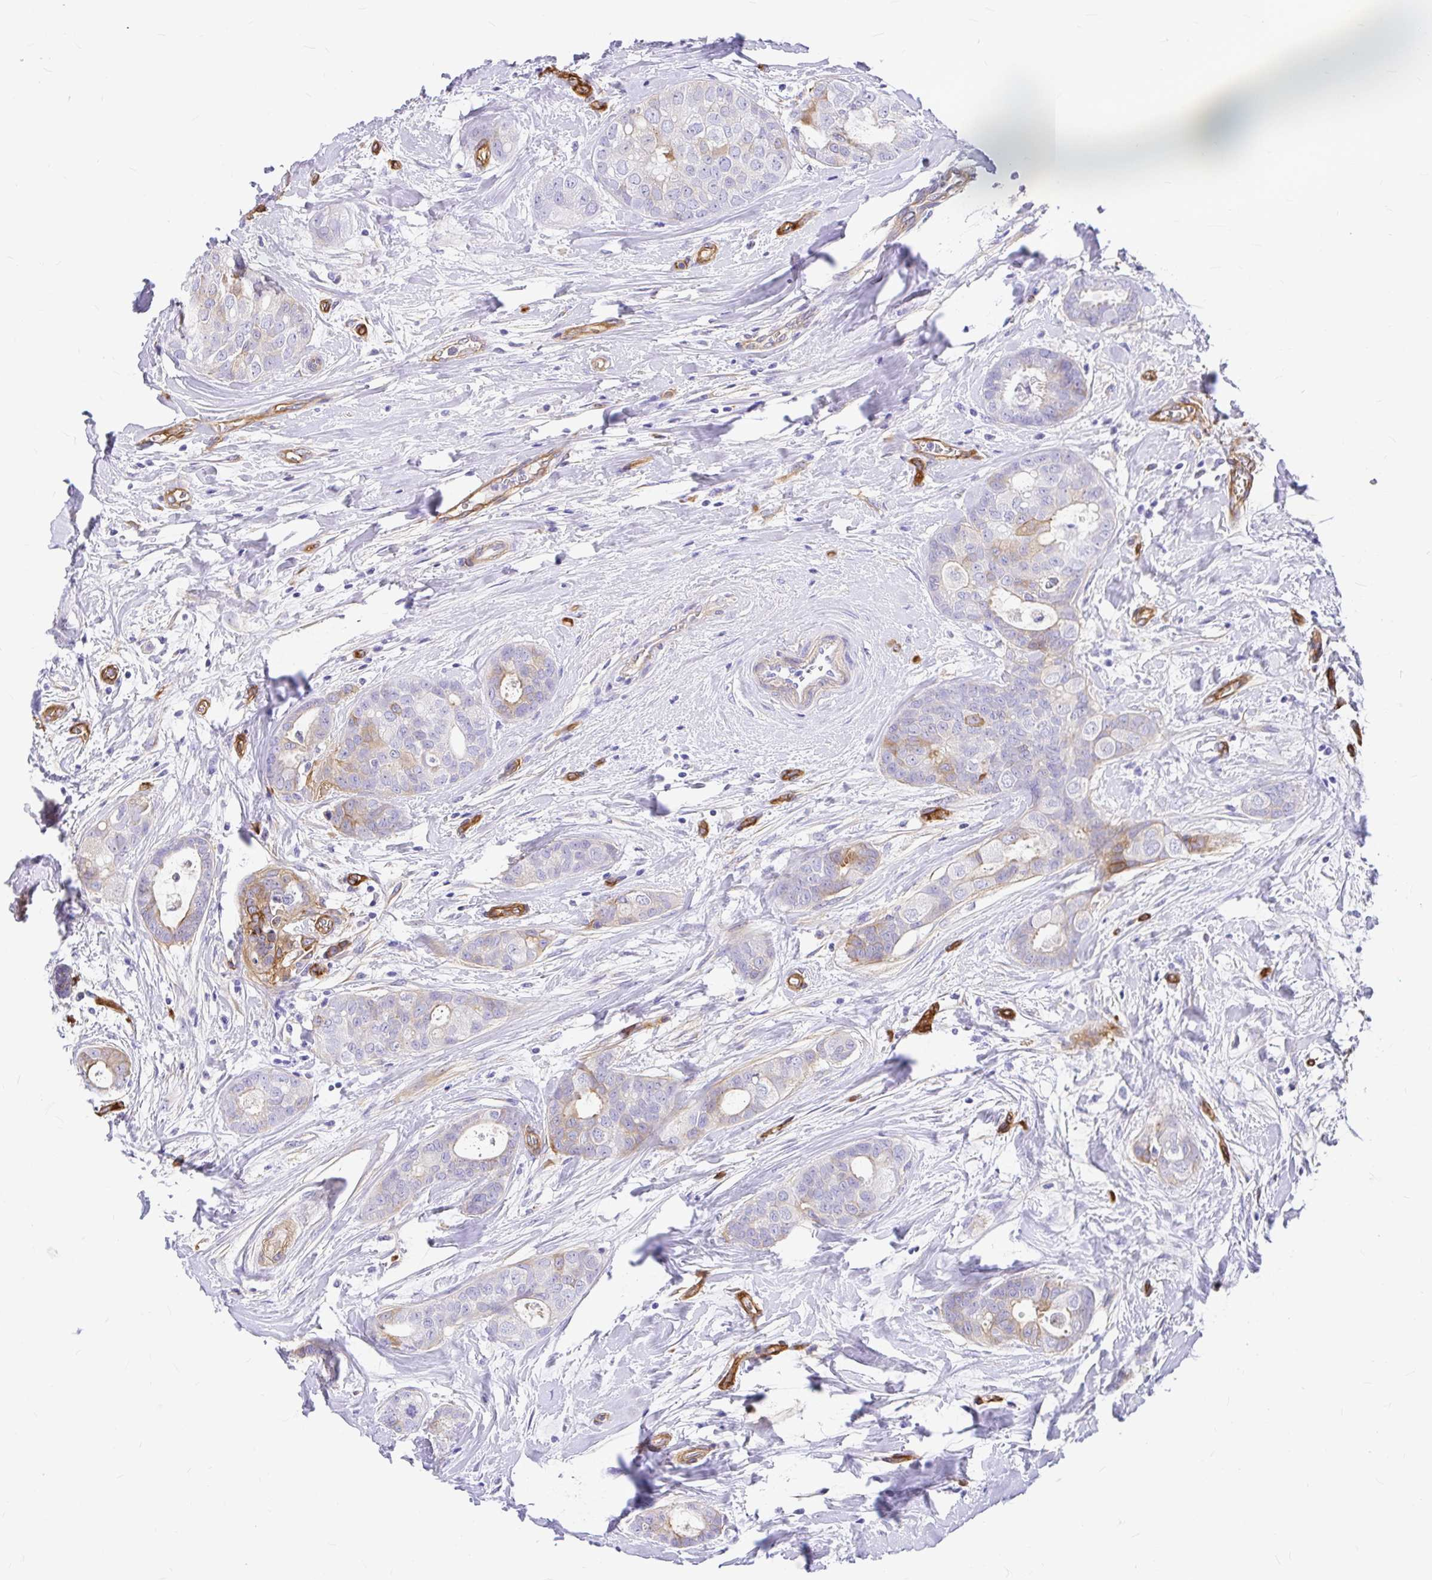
{"staining": {"intensity": "moderate", "quantity": "<25%", "location": "cytoplasmic/membranous"}, "tissue": "breast cancer", "cell_type": "Tumor cells", "image_type": "cancer", "snomed": [{"axis": "morphology", "description": "Duct carcinoma"}, {"axis": "topography", "description": "Breast"}], "caption": "Immunohistochemistry (IHC) photomicrograph of human breast cancer (invasive ductal carcinoma) stained for a protein (brown), which exhibits low levels of moderate cytoplasmic/membranous expression in approximately <25% of tumor cells.", "gene": "MYO1B", "patient": {"sex": "female", "age": 45}}